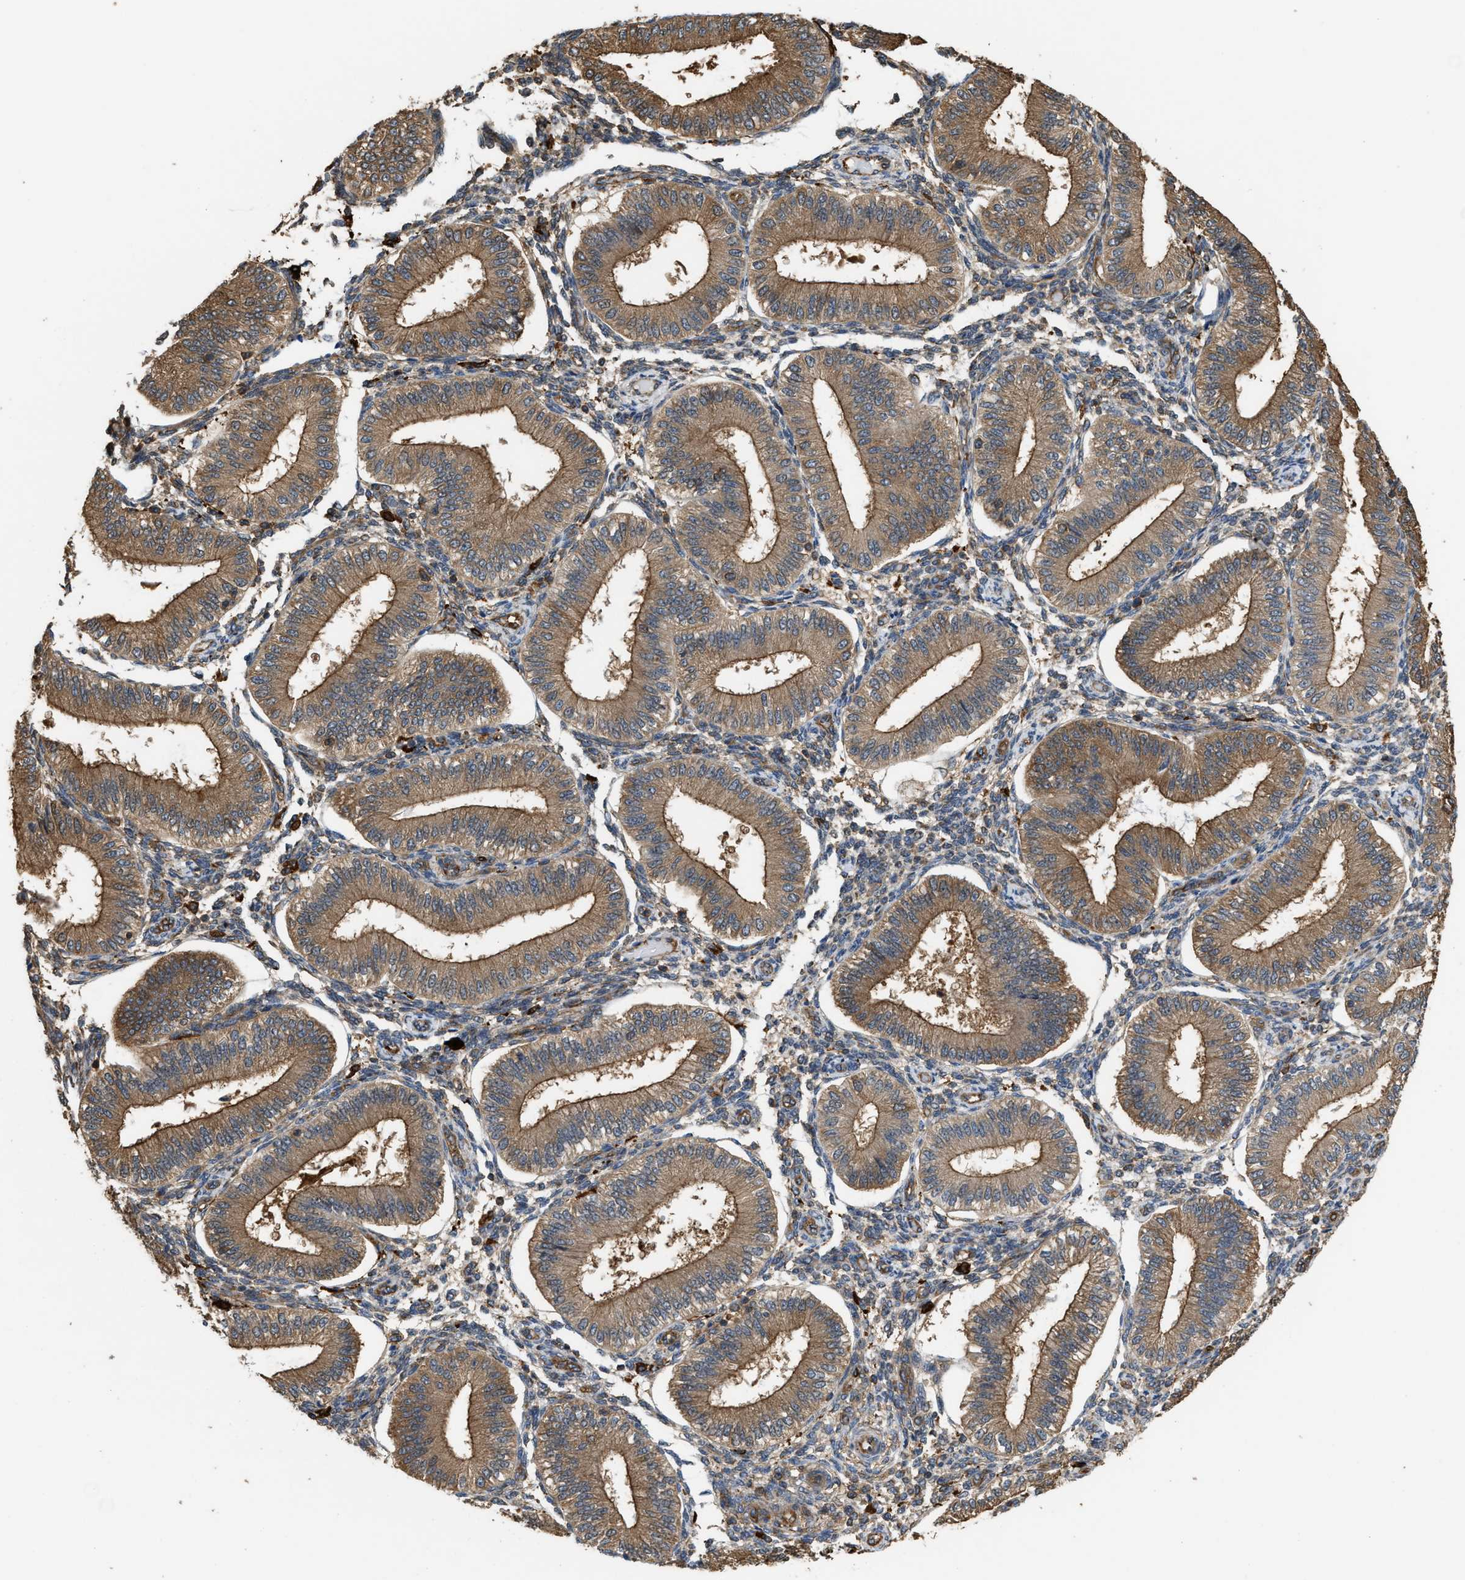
{"staining": {"intensity": "weak", "quantity": "25%-75%", "location": "cytoplasmic/membranous"}, "tissue": "endometrium", "cell_type": "Cells in endometrial stroma", "image_type": "normal", "snomed": [{"axis": "morphology", "description": "Normal tissue, NOS"}, {"axis": "topography", "description": "Endometrium"}], "caption": "This is a photomicrograph of IHC staining of benign endometrium, which shows weak positivity in the cytoplasmic/membranous of cells in endometrial stroma.", "gene": "ATIC", "patient": {"sex": "female", "age": 39}}